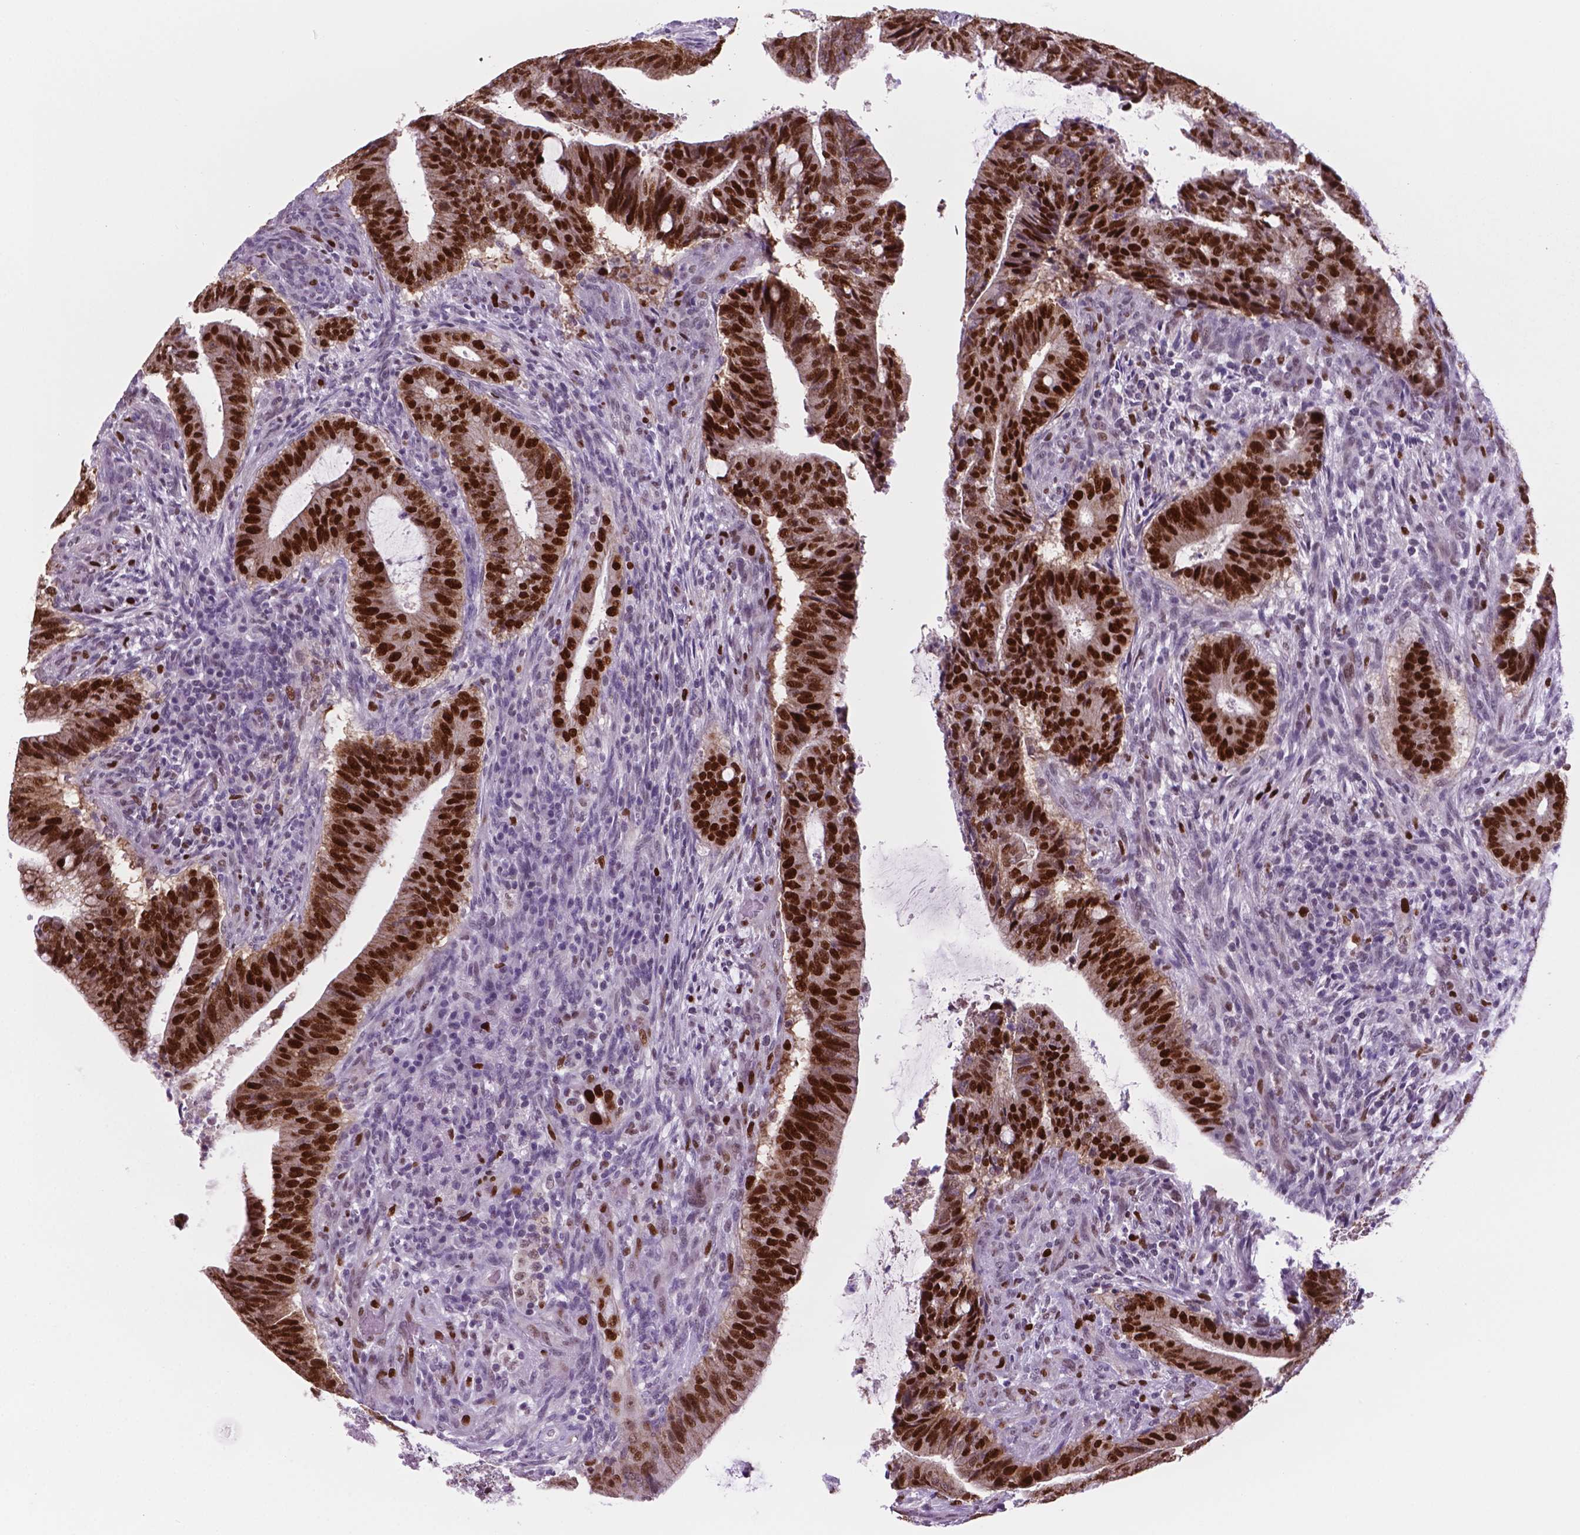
{"staining": {"intensity": "strong", "quantity": ">75%", "location": "nuclear"}, "tissue": "colorectal cancer", "cell_type": "Tumor cells", "image_type": "cancer", "snomed": [{"axis": "morphology", "description": "Adenocarcinoma, NOS"}, {"axis": "topography", "description": "Colon"}], "caption": "Protein expression analysis of human colorectal adenocarcinoma reveals strong nuclear staining in about >75% of tumor cells.", "gene": "NCAPH2", "patient": {"sex": "female", "age": 43}}